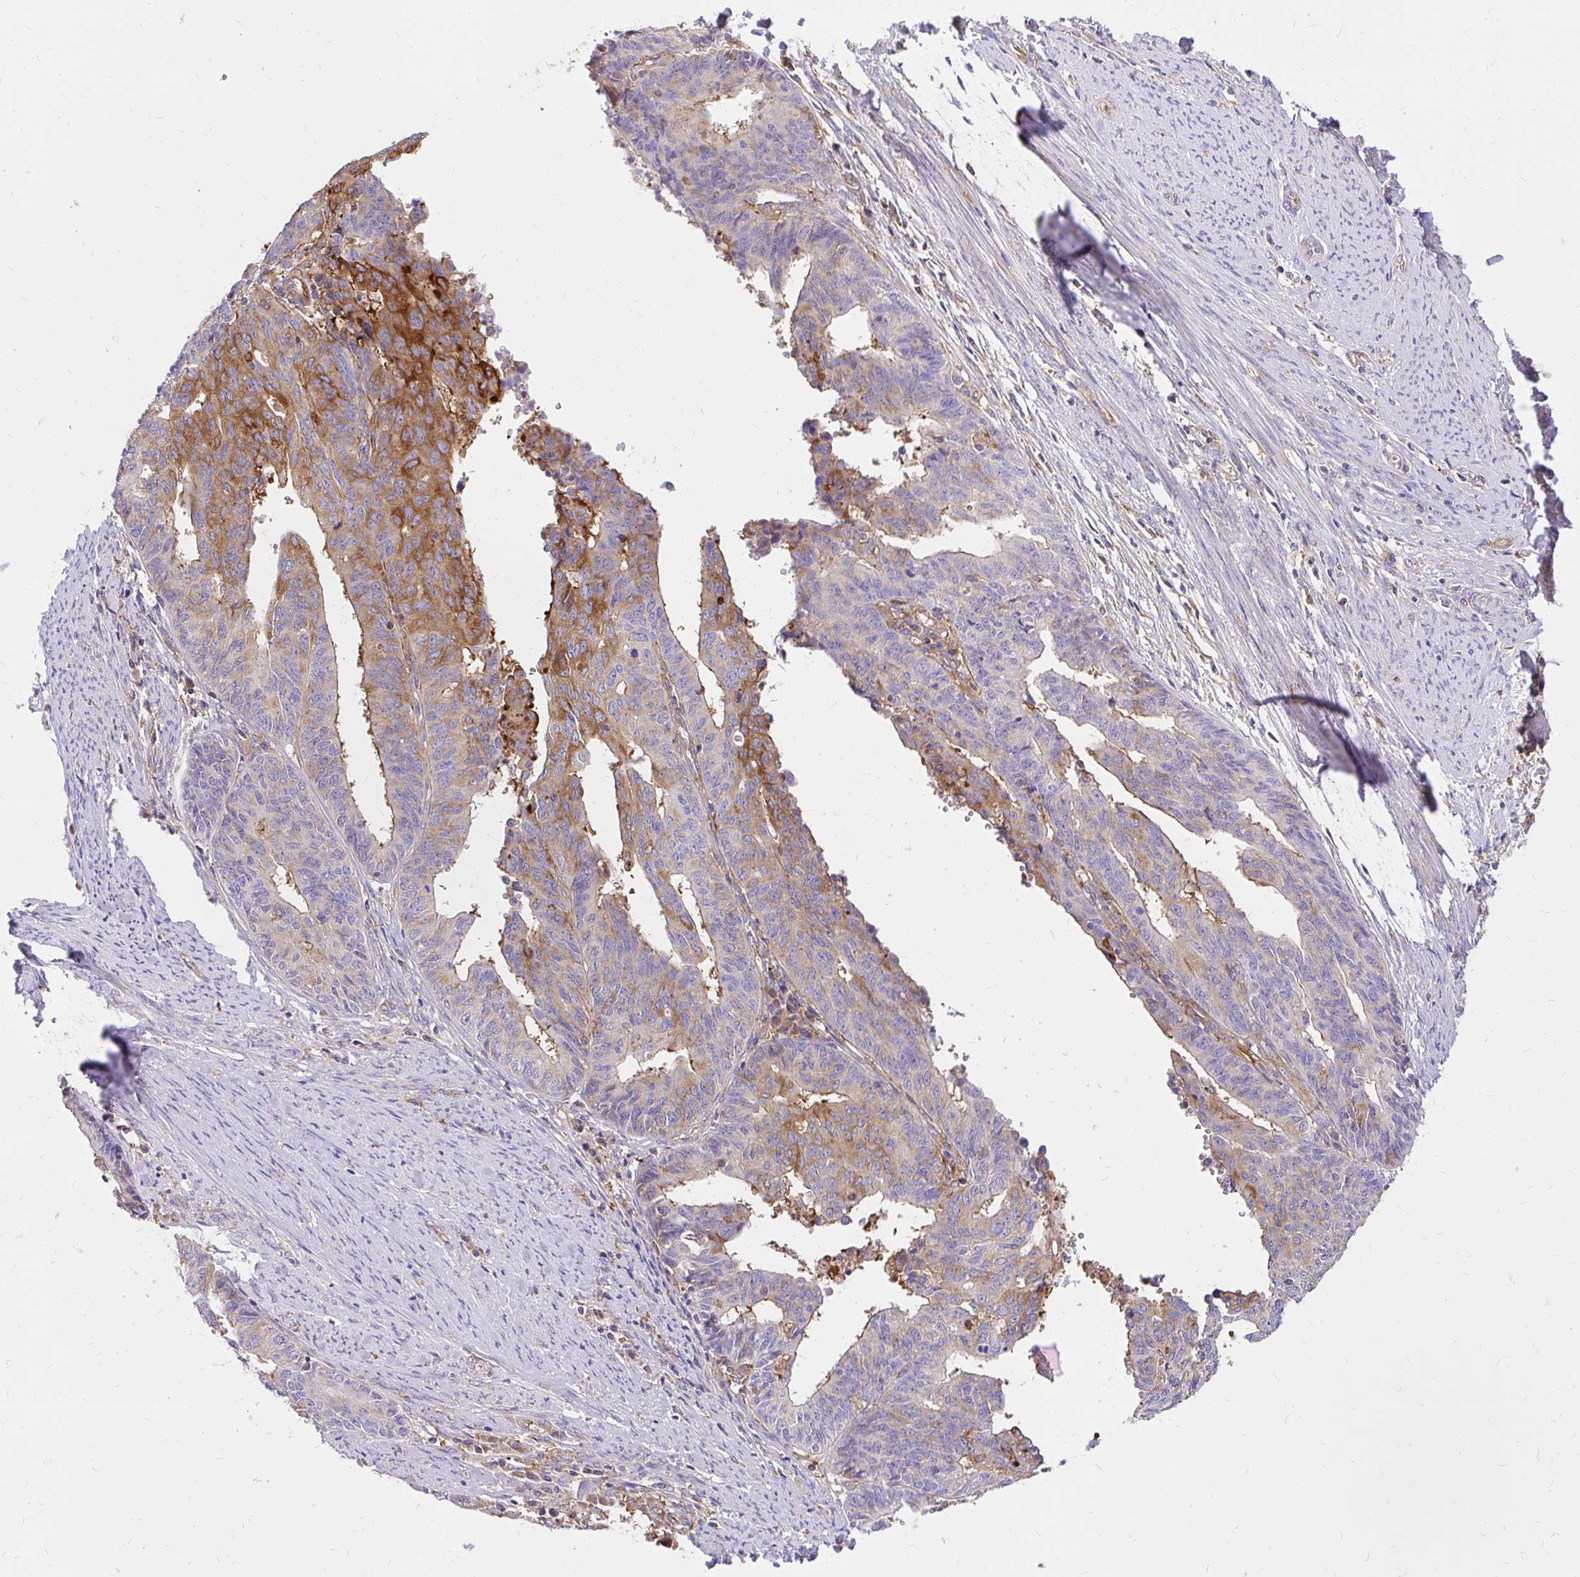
{"staining": {"intensity": "strong", "quantity": "<25%", "location": "cytoplasmic/membranous"}, "tissue": "endometrial cancer", "cell_type": "Tumor cells", "image_type": "cancer", "snomed": [{"axis": "morphology", "description": "Adenocarcinoma, NOS"}, {"axis": "topography", "description": "Endometrium"}], "caption": "Adenocarcinoma (endometrial) tissue reveals strong cytoplasmic/membranous expression in about <25% of tumor cells", "gene": "ABCB10", "patient": {"sex": "female", "age": 65}}